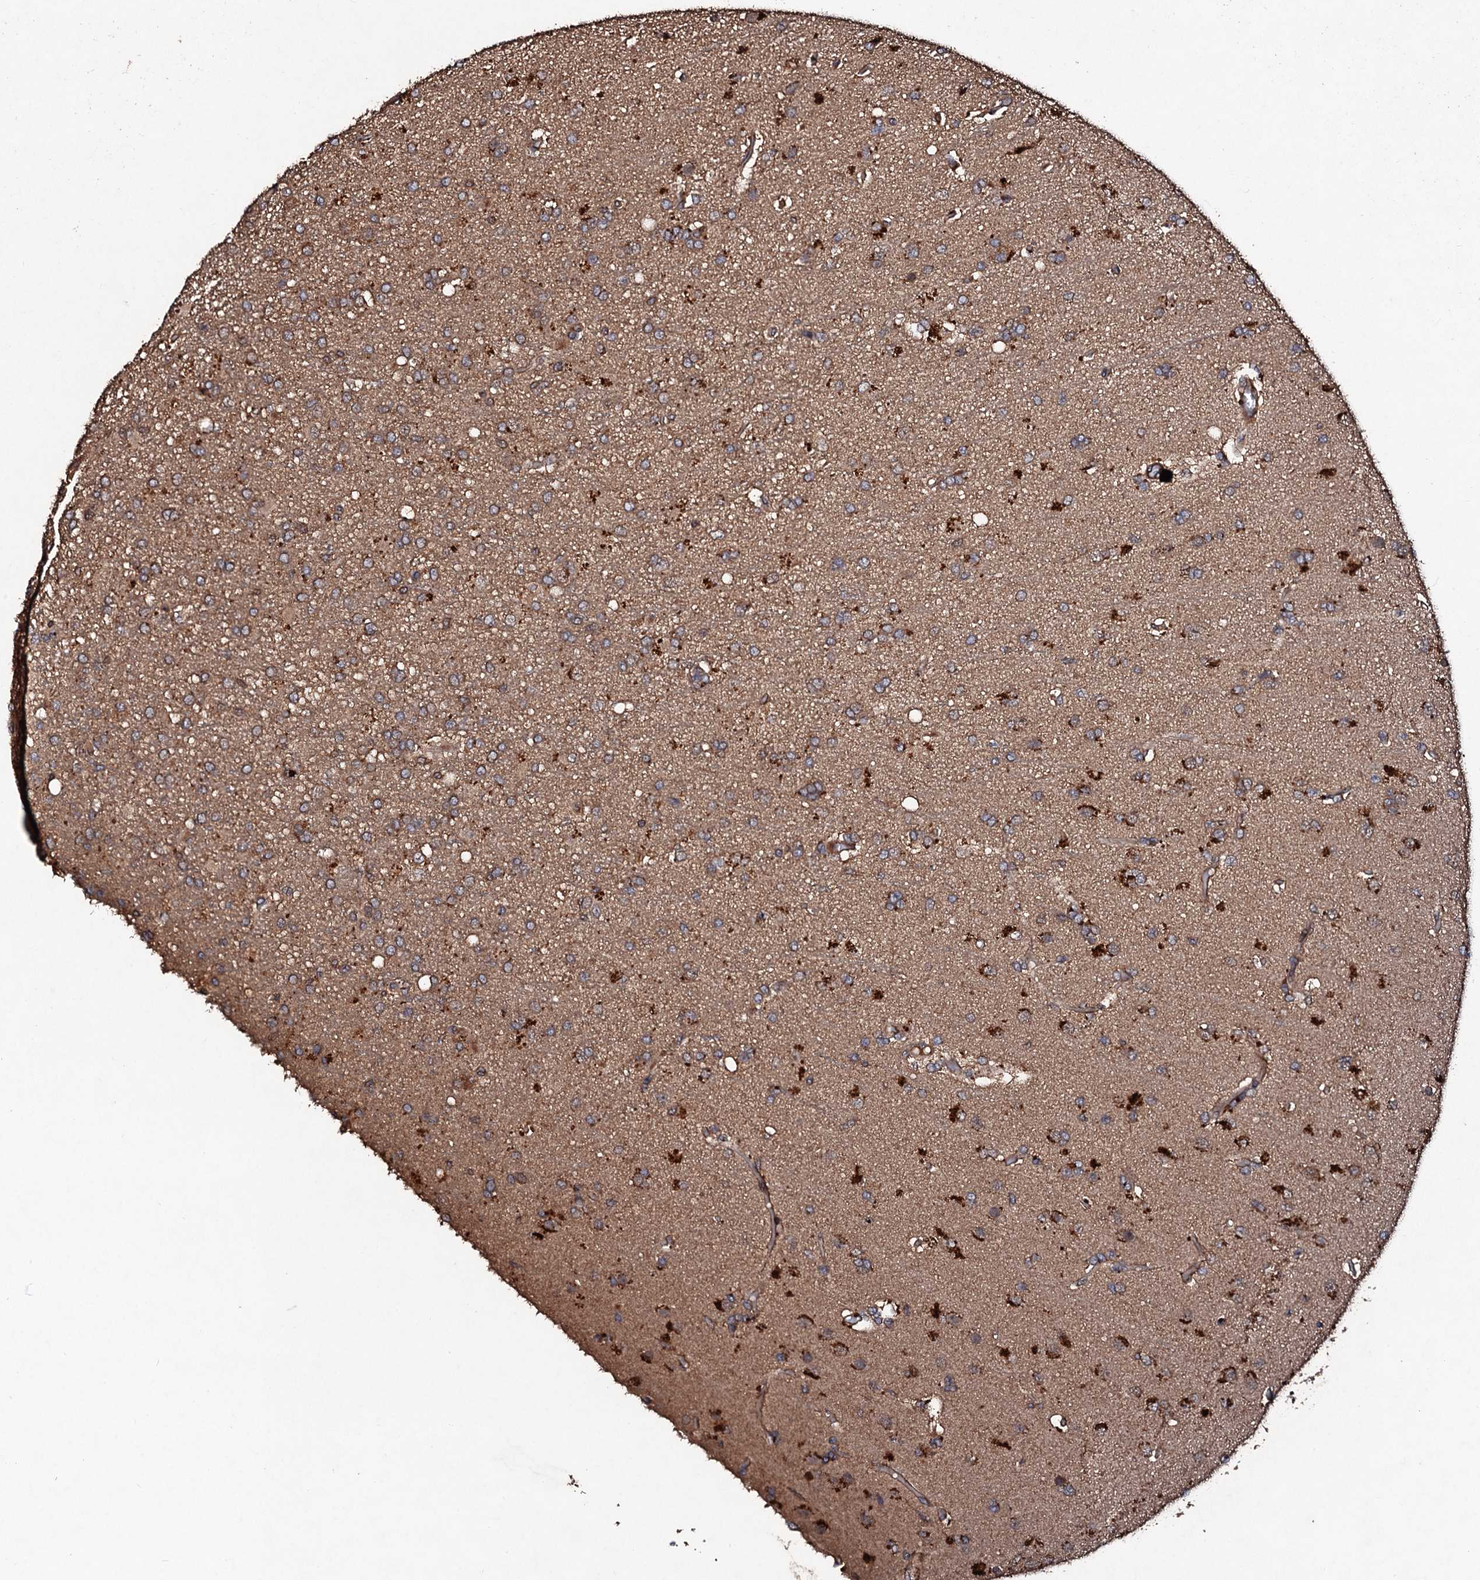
{"staining": {"intensity": "weak", "quantity": "<25%", "location": "cytoplasmic/membranous"}, "tissue": "glioma", "cell_type": "Tumor cells", "image_type": "cancer", "snomed": [{"axis": "morphology", "description": "Glioma, malignant, High grade"}, {"axis": "topography", "description": "Brain"}], "caption": "Human glioma stained for a protein using immunohistochemistry (IHC) demonstrates no staining in tumor cells.", "gene": "KERA", "patient": {"sex": "female", "age": 74}}